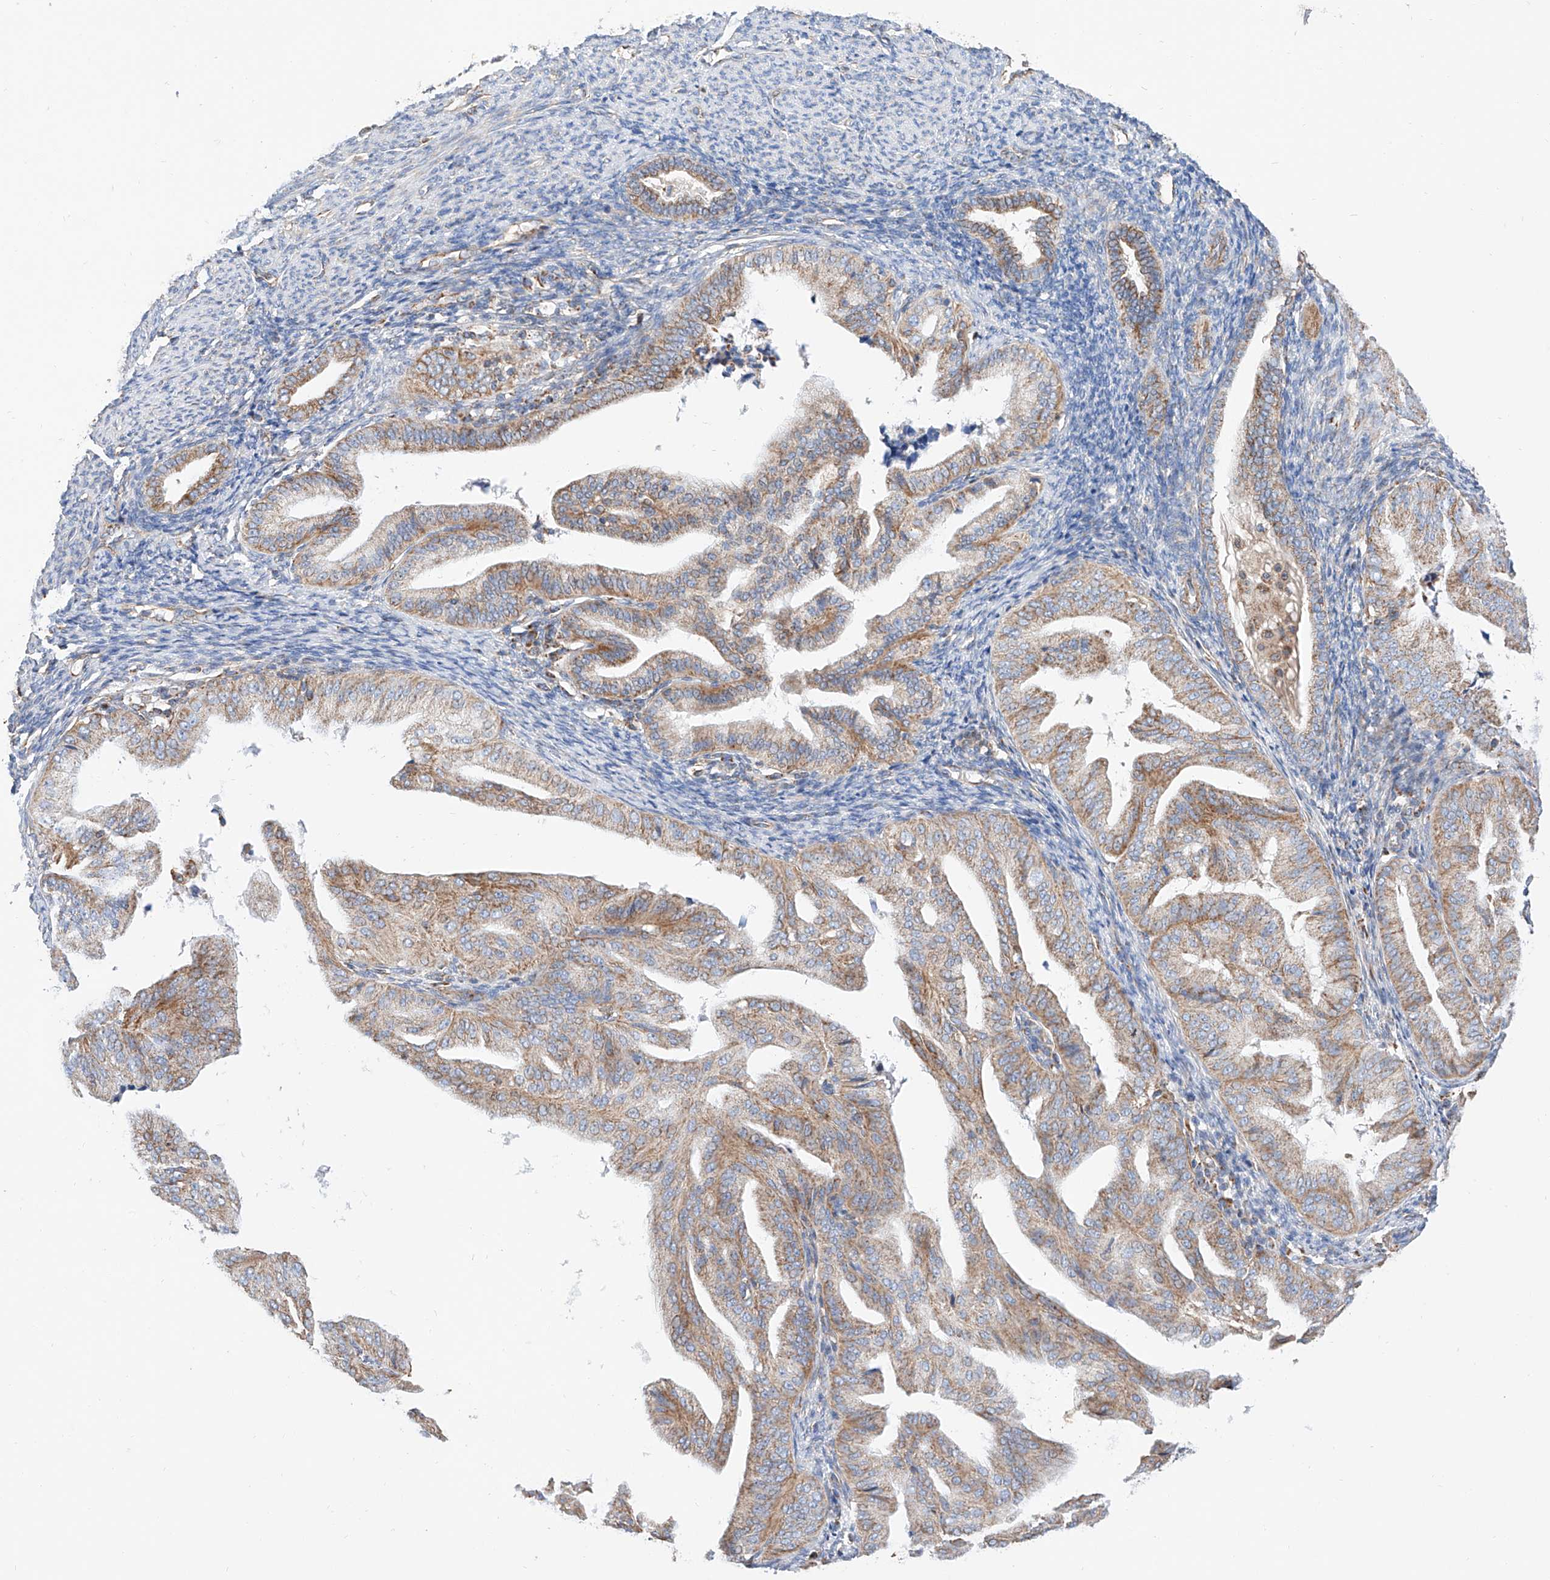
{"staining": {"intensity": "weak", "quantity": ">75%", "location": "cytoplasmic/membranous"}, "tissue": "endometrial cancer", "cell_type": "Tumor cells", "image_type": "cancer", "snomed": [{"axis": "morphology", "description": "Adenocarcinoma, NOS"}, {"axis": "topography", "description": "Endometrium"}], "caption": "Immunohistochemistry (IHC) staining of adenocarcinoma (endometrial), which displays low levels of weak cytoplasmic/membranous positivity in approximately >75% of tumor cells indicating weak cytoplasmic/membranous protein positivity. The staining was performed using DAB (3,3'-diaminobenzidine) (brown) for protein detection and nuclei were counterstained in hematoxylin (blue).", "gene": "NDUFV3", "patient": {"sex": "female", "age": 58}}